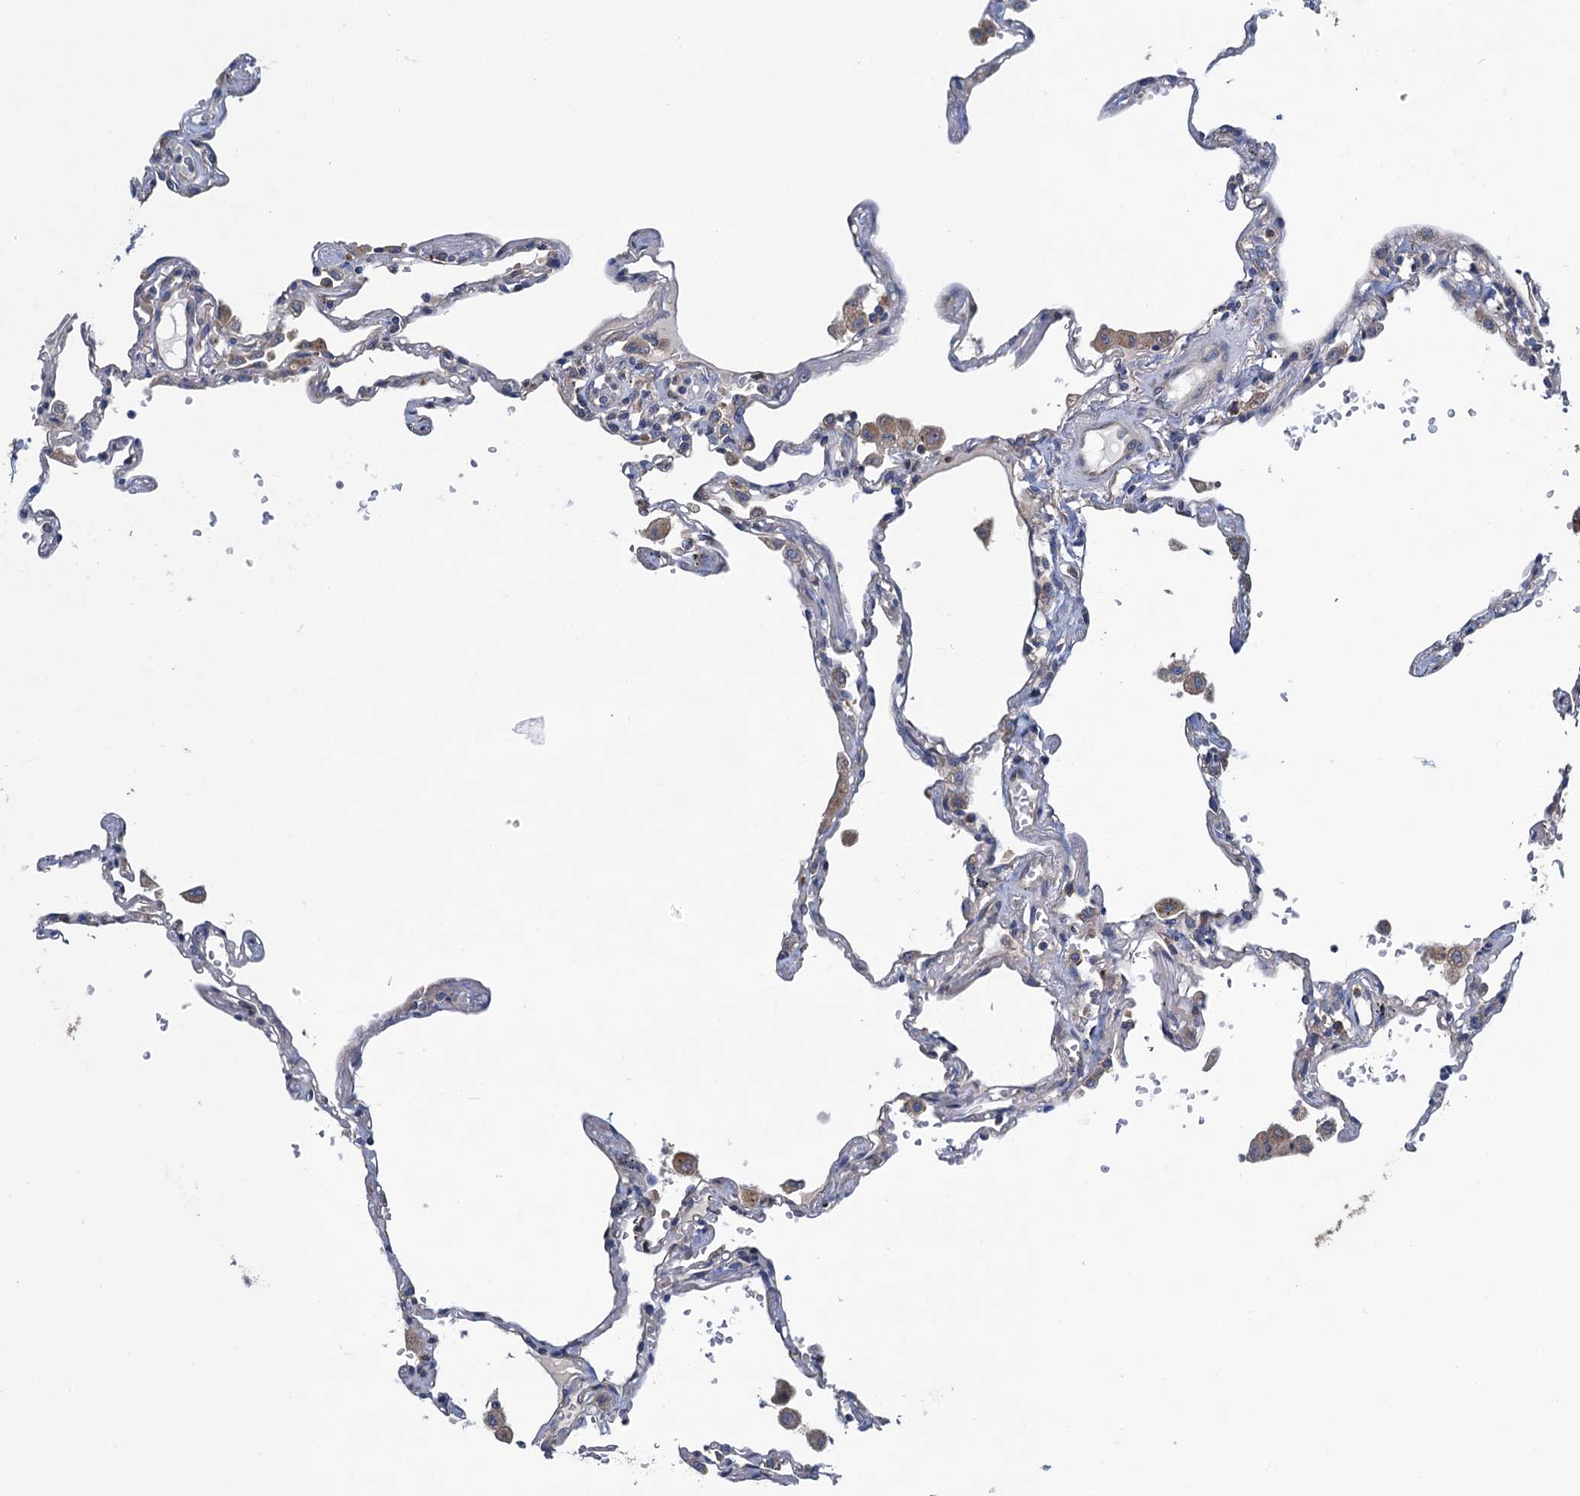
{"staining": {"intensity": "negative", "quantity": "none", "location": "none"}, "tissue": "lung", "cell_type": "Alveolar cells", "image_type": "normal", "snomed": [{"axis": "morphology", "description": "Normal tissue, NOS"}, {"axis": "topography", "description": "Lung"}], "caption": "An IHC histopathology image of unremarkable lung is shown. There is no staining in alveolar cells of lung.", "gene": "ADCY9", "patient": {"sex": "female", "age": 67}}